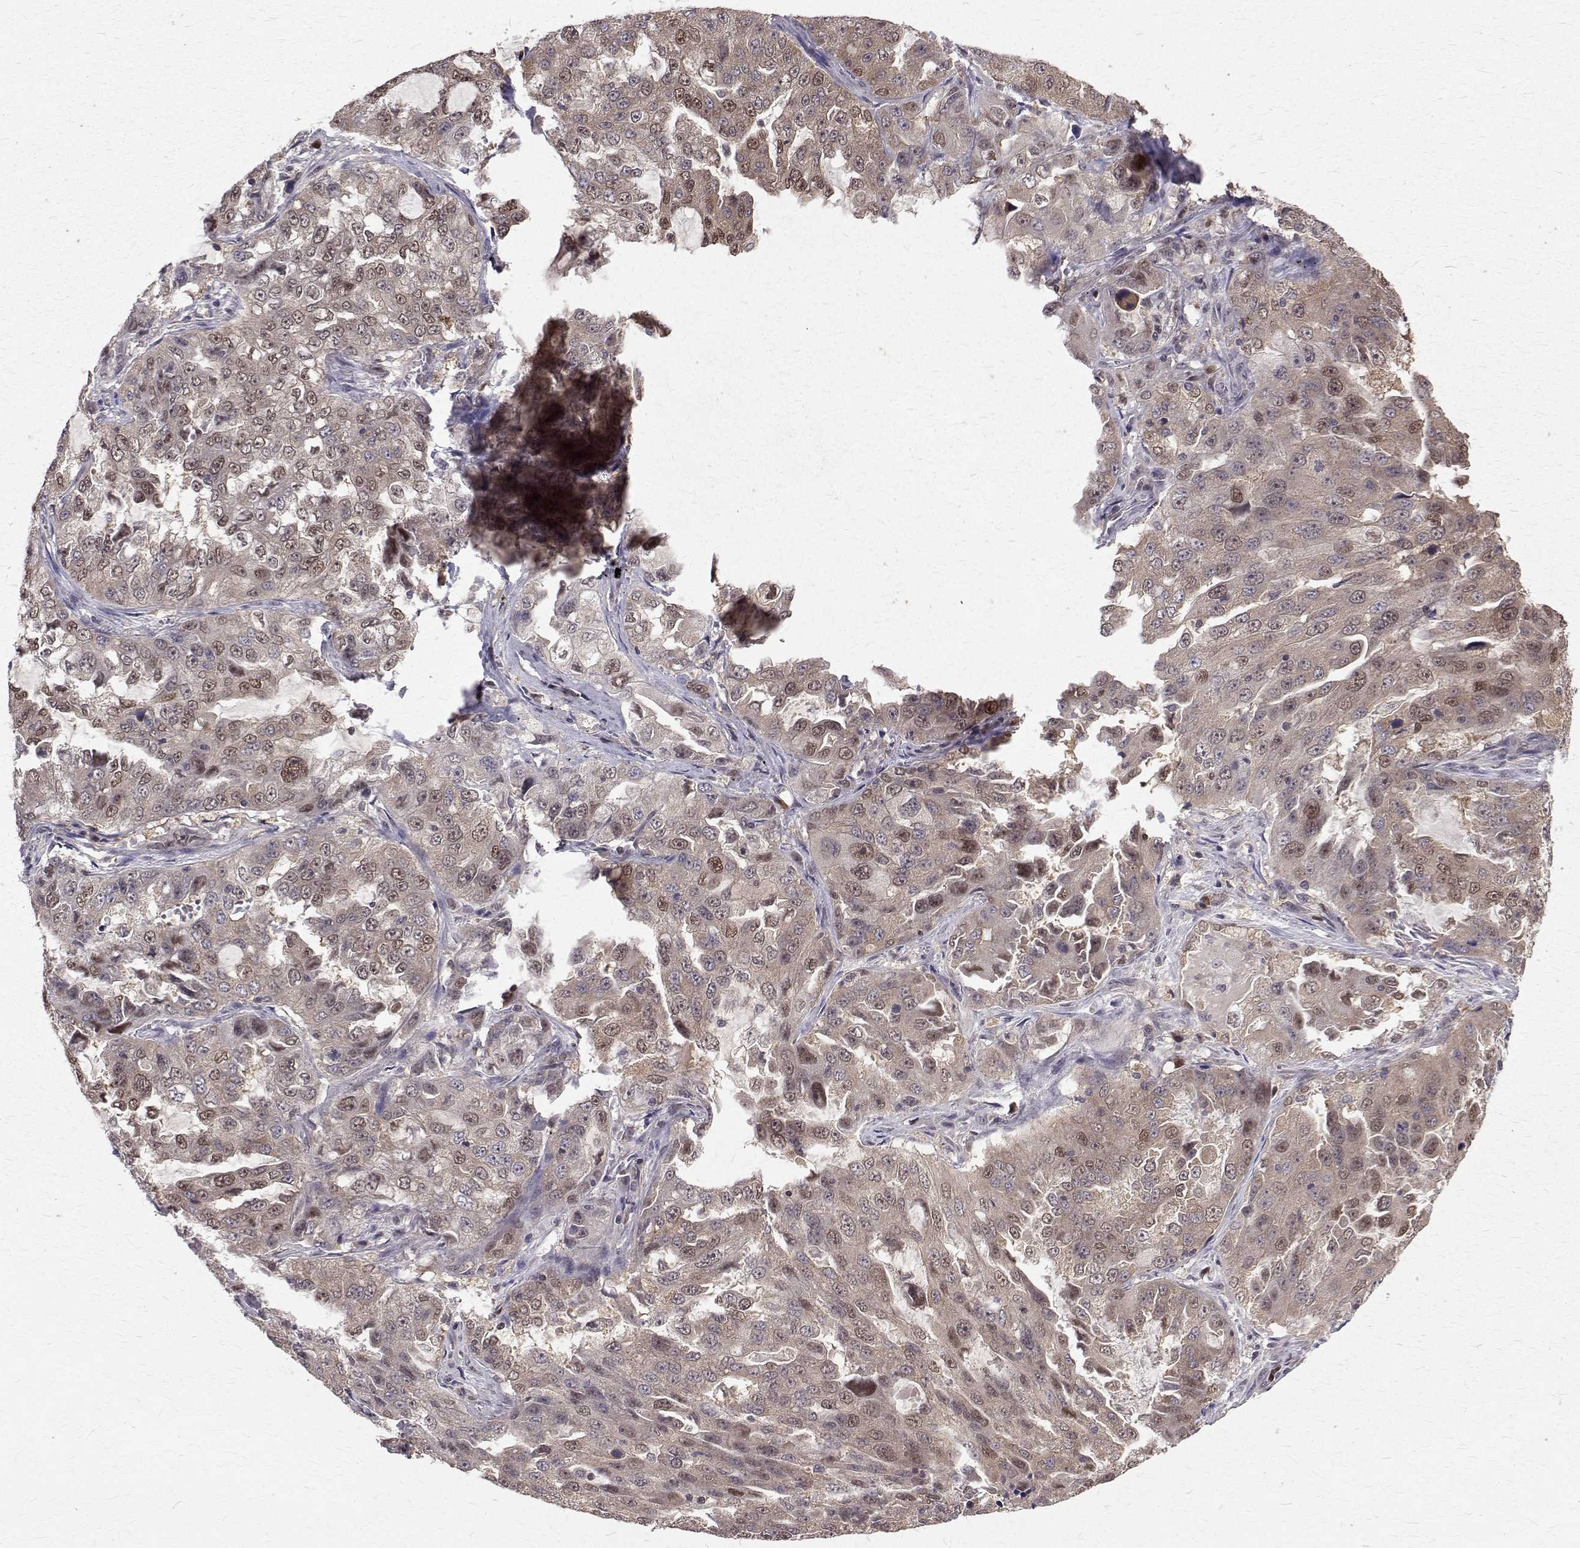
{"staining": {"intensity": "weak", "quantity": "25%-75%", "location": "cytoplasmic/membranous,nuclear"}, "tissue": "lung cancer", "cell_type": "Tumor cells", "image_type": "cancer", "snomed": [{"axis": "morphology", "description": "Adenocarcinoma, NOS"}, {"axis": "topography", "description": "Lung"}], "caption": "Immunohistochemistry (DAB) staining of human adenocarcinoma (lung) demonstrates weak cytoplasmic/membranous and nuclear protein expression in about 25%-75% of tumor cells.", "gene": "NIF3L1", "patient": {"sex": "female", "age": 61}}